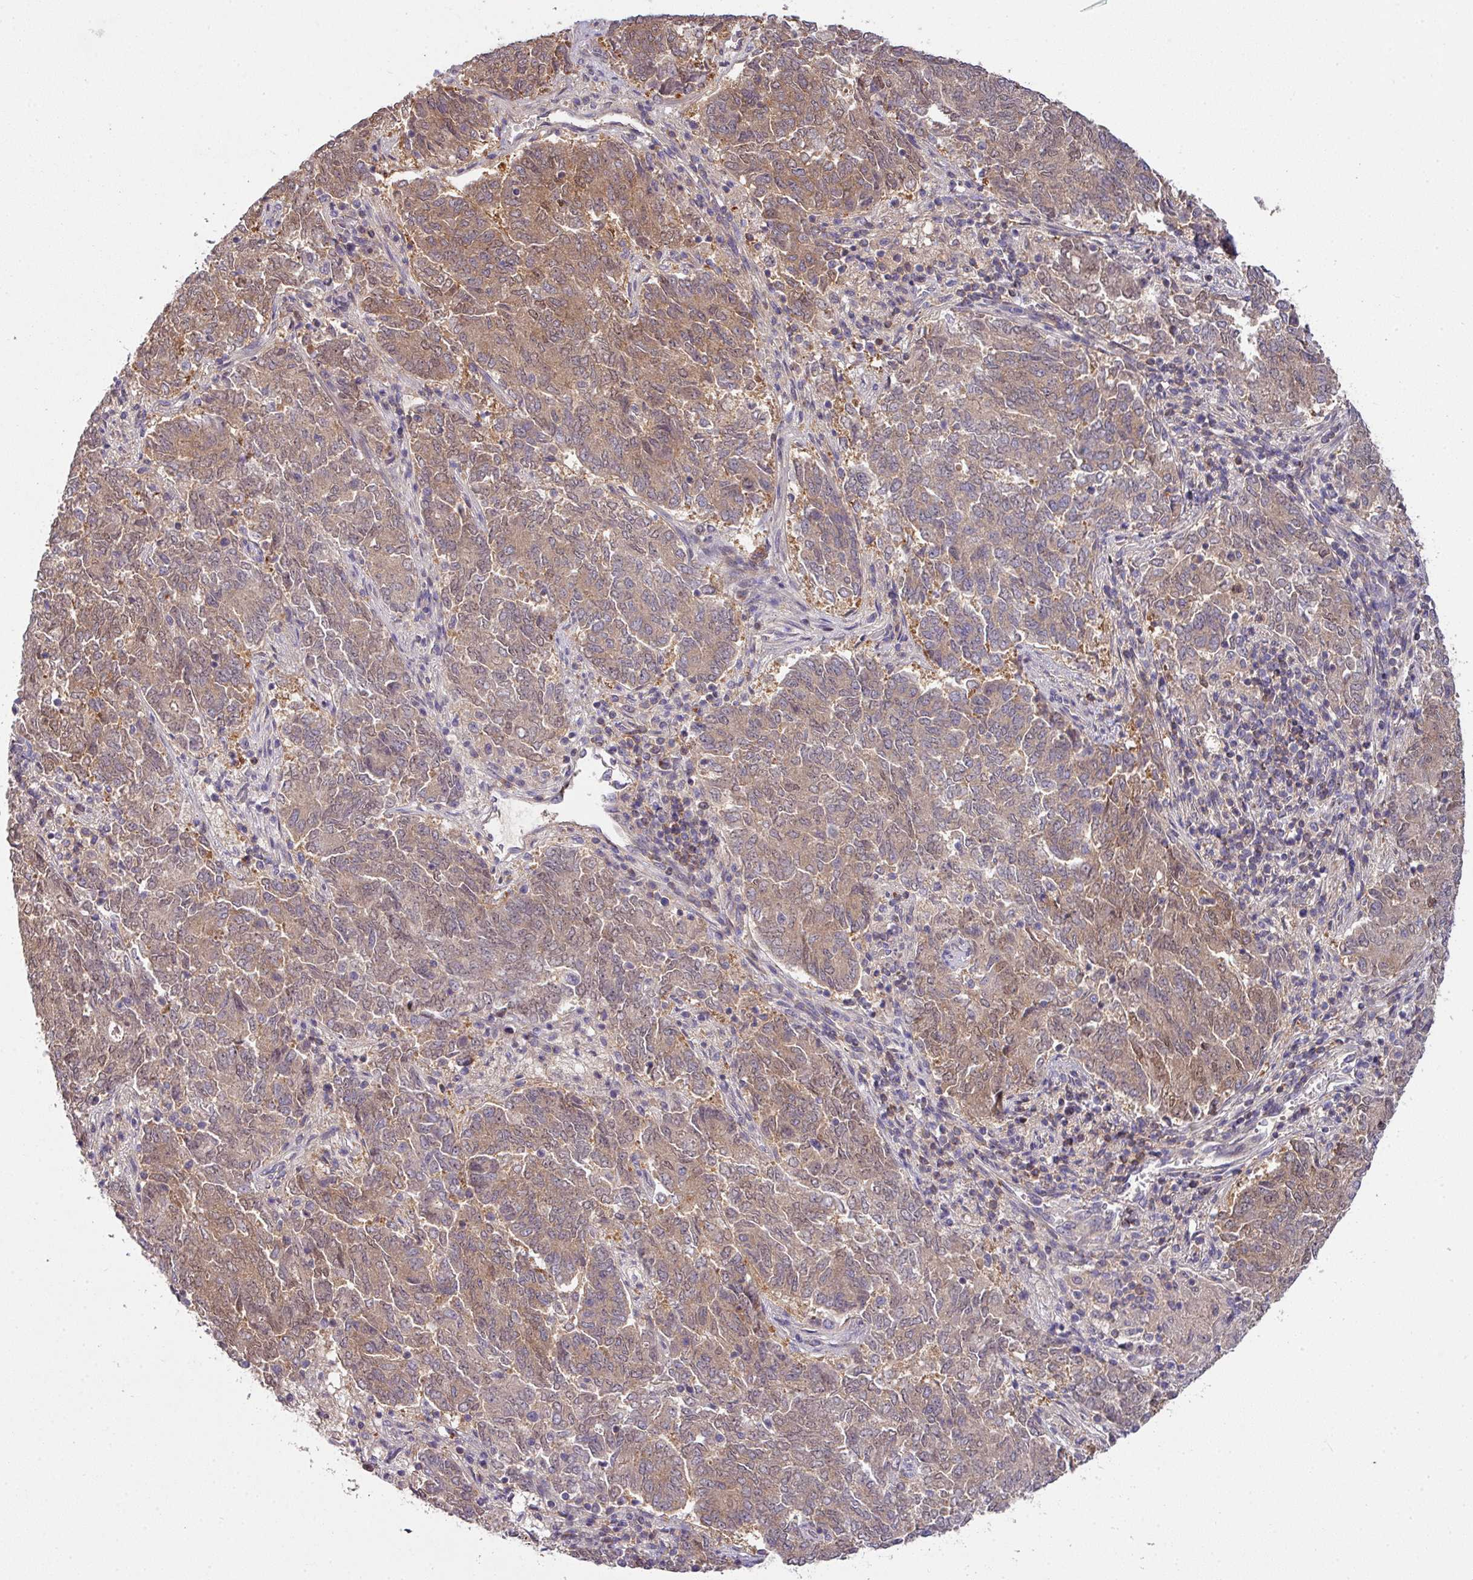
{"staining": {"intensity": "moderate", "quantity": ">75%", "location": "cytoplasmic/membranous"}, "tissue": "endometrial cancer", "cell_type": "Tumor cells", "image_type": "cancer", "snomed": [{"axis": "morphology", "description": "Adenocarcinoma, NOS"}, {"axis": "topography", "description": "Endometrium"}], "caption": "High-magnification brightfield microscopy of adenocarcinoma (endometrial) stained with DAB (3,3'-diaminobenzidine) (brown) and counterstained with hematoxylin (blue). tumor cells exhibit moderate cytoplasmic/membranous positivity is seen in approximately>75% of cells.", "gene": "SLAMF6", "patient": {"sex": "female", "age": 80}}